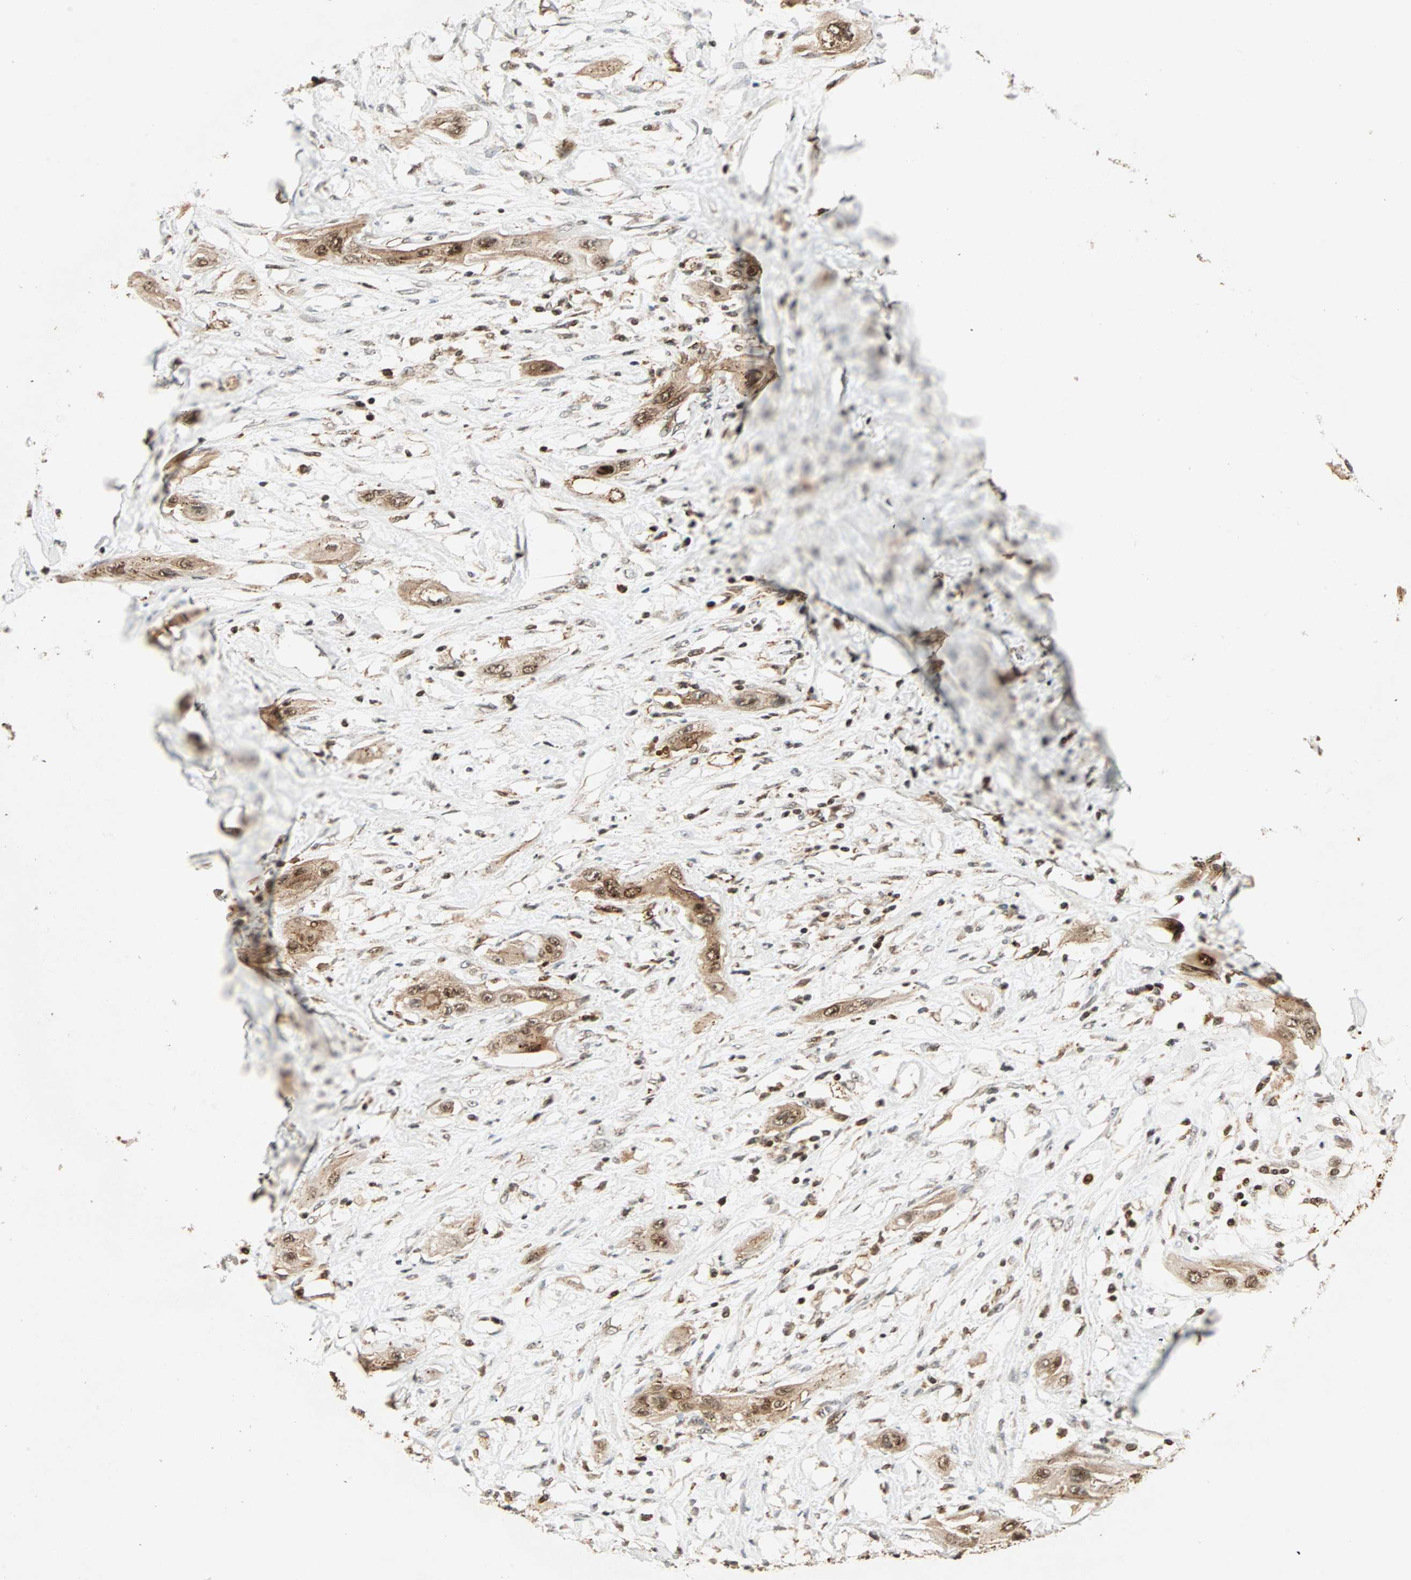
{"staining": {"intensity": "moderate", "quantity": ">75%", "location": "cytoplasmic/membranous,nuclear"}, "tissue": "lung cancer", "cell_type": "Tumor cells", "image_type": "cancer", "snomed": [{"axis": "morphology", "description": "Squamous cell carcinoma, NOS"}, {"axis": "topography", "description": "Lung"}], "caption": "Protein expression by IHC exhibits moderate cytoplasmic/membranous and nuclear staining in approximately >75% of tumor cells in lung cancer (squamous cell carcinoma).", "gene": "ZBED9", "patient": {"sex": "female", "age": 47}}